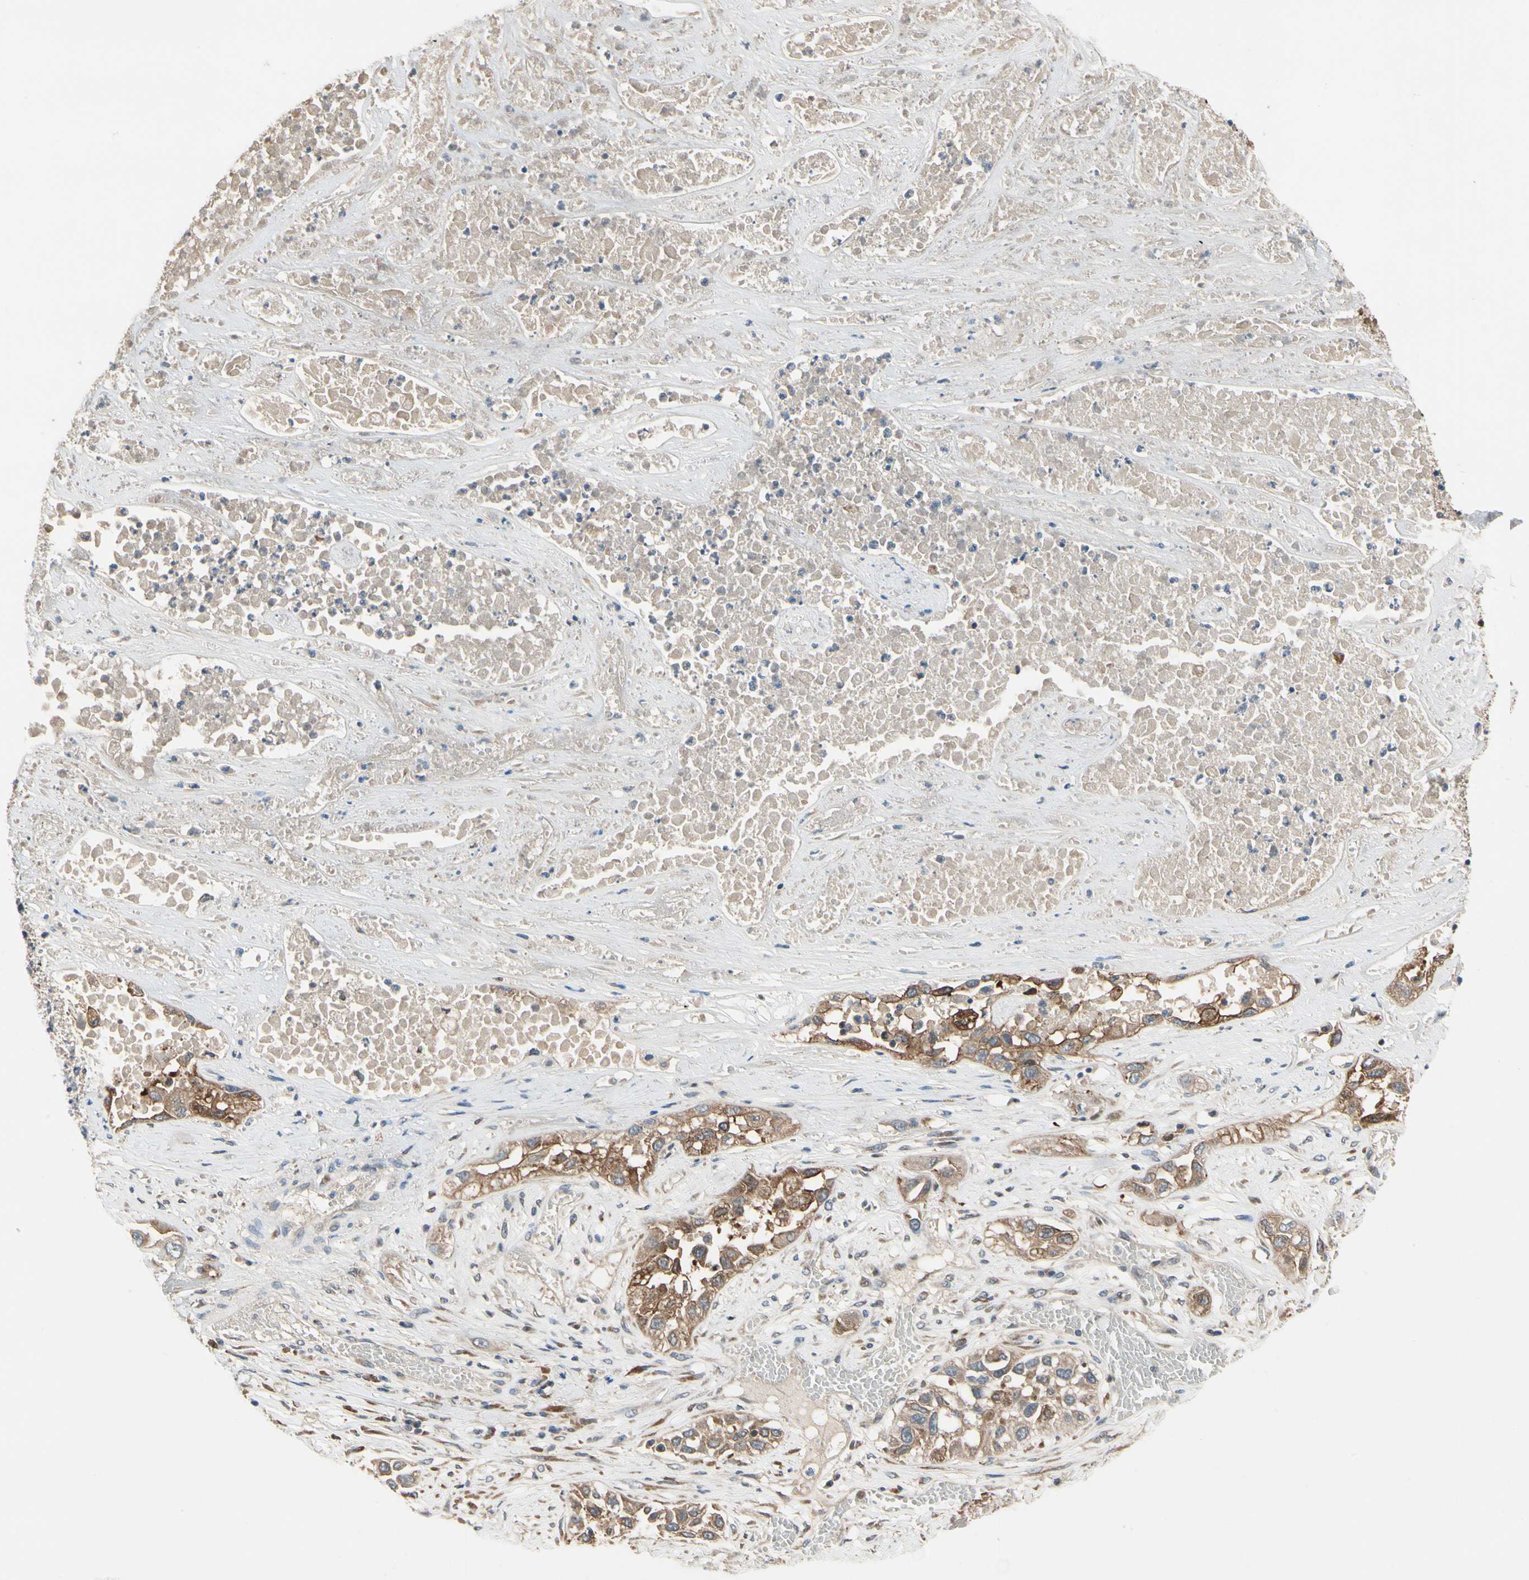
{"staining": {"intensity": "moderate", "quantity": ">75%", "location": "cytoplasmic/membranous"}, "tissue": "lung cancer", "cell_type": "Tumor cells", "image_type": "cancer", "snomed": [{"axis": "morphology", "description": "Squamous cell carcinoma, NOS"}, {"axis": "topography", "description": "Lung"}], "caption": "An IHC micrograph of tumor tissue is shown. Protein staining in brown shows moderate cytoplasmic/membranous positivity in lung squamous cell carcinoma within tumor cells.", "gene": "CGREF1", "patient": {"sex": "male", "age": 71}}